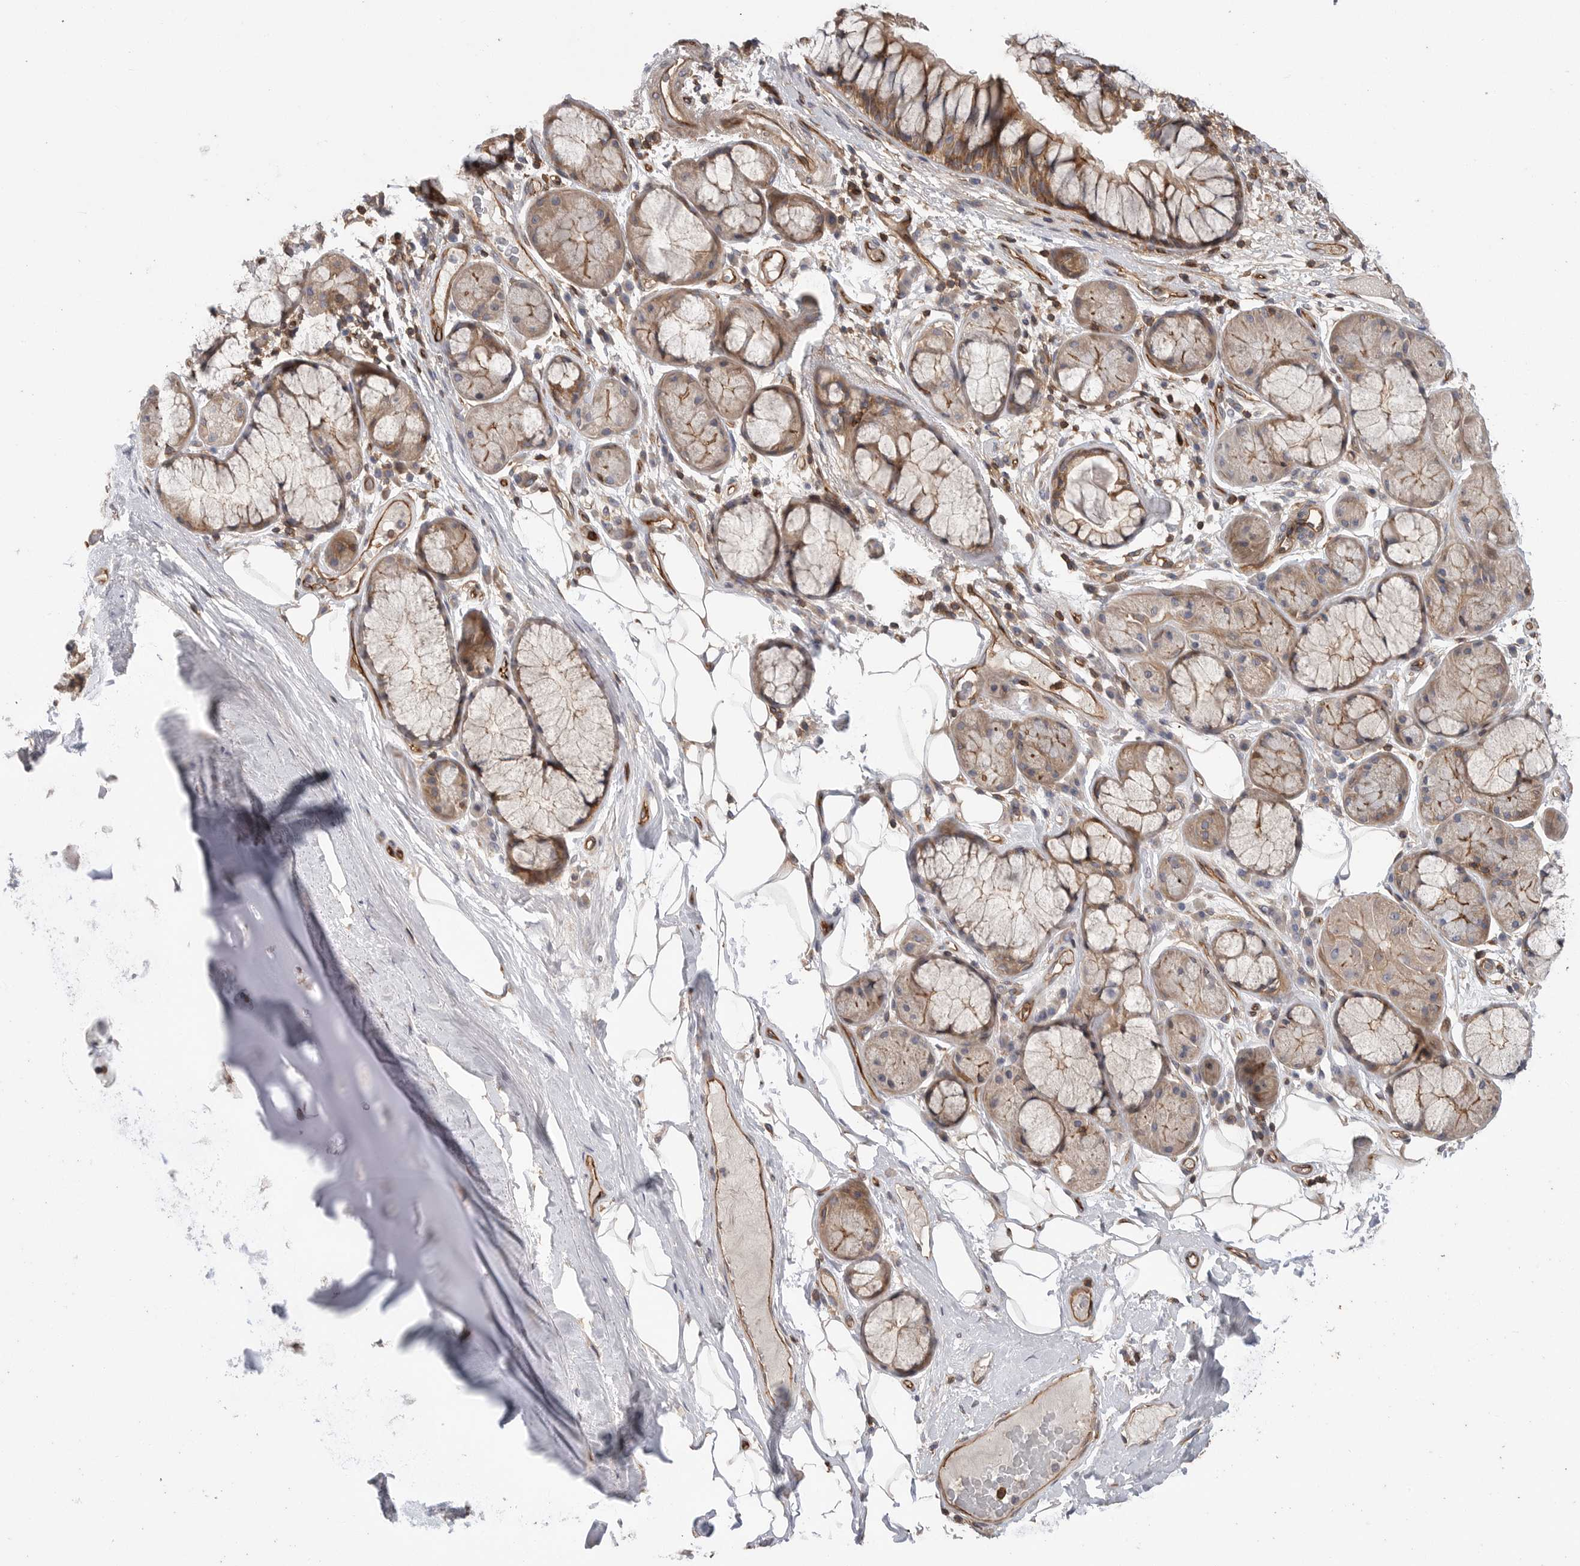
{"staining": {"intensity": "negative", "quantity": "none", "location": "none"}, "tissue": "adipose tissue", "cell_type": "Adipocytes", "image_type": "normal", "snomed": [{"axis": "morphology", "description": "Normal tissue, NOS"}, {"axis": "topography", "description": "Bronchus"}], "caption": "DAB (3,3'-diaminobenzidine) immunohistochemical staining of normal human adipose tissue exhibits no significant expression in adipocytes. (DAB (3,3'-diaminobenzidine) immunohistochemistry with hematoxylin counter stain).", "gene": "PRKCH", "patient": {"sex": "male", "age": 66}}